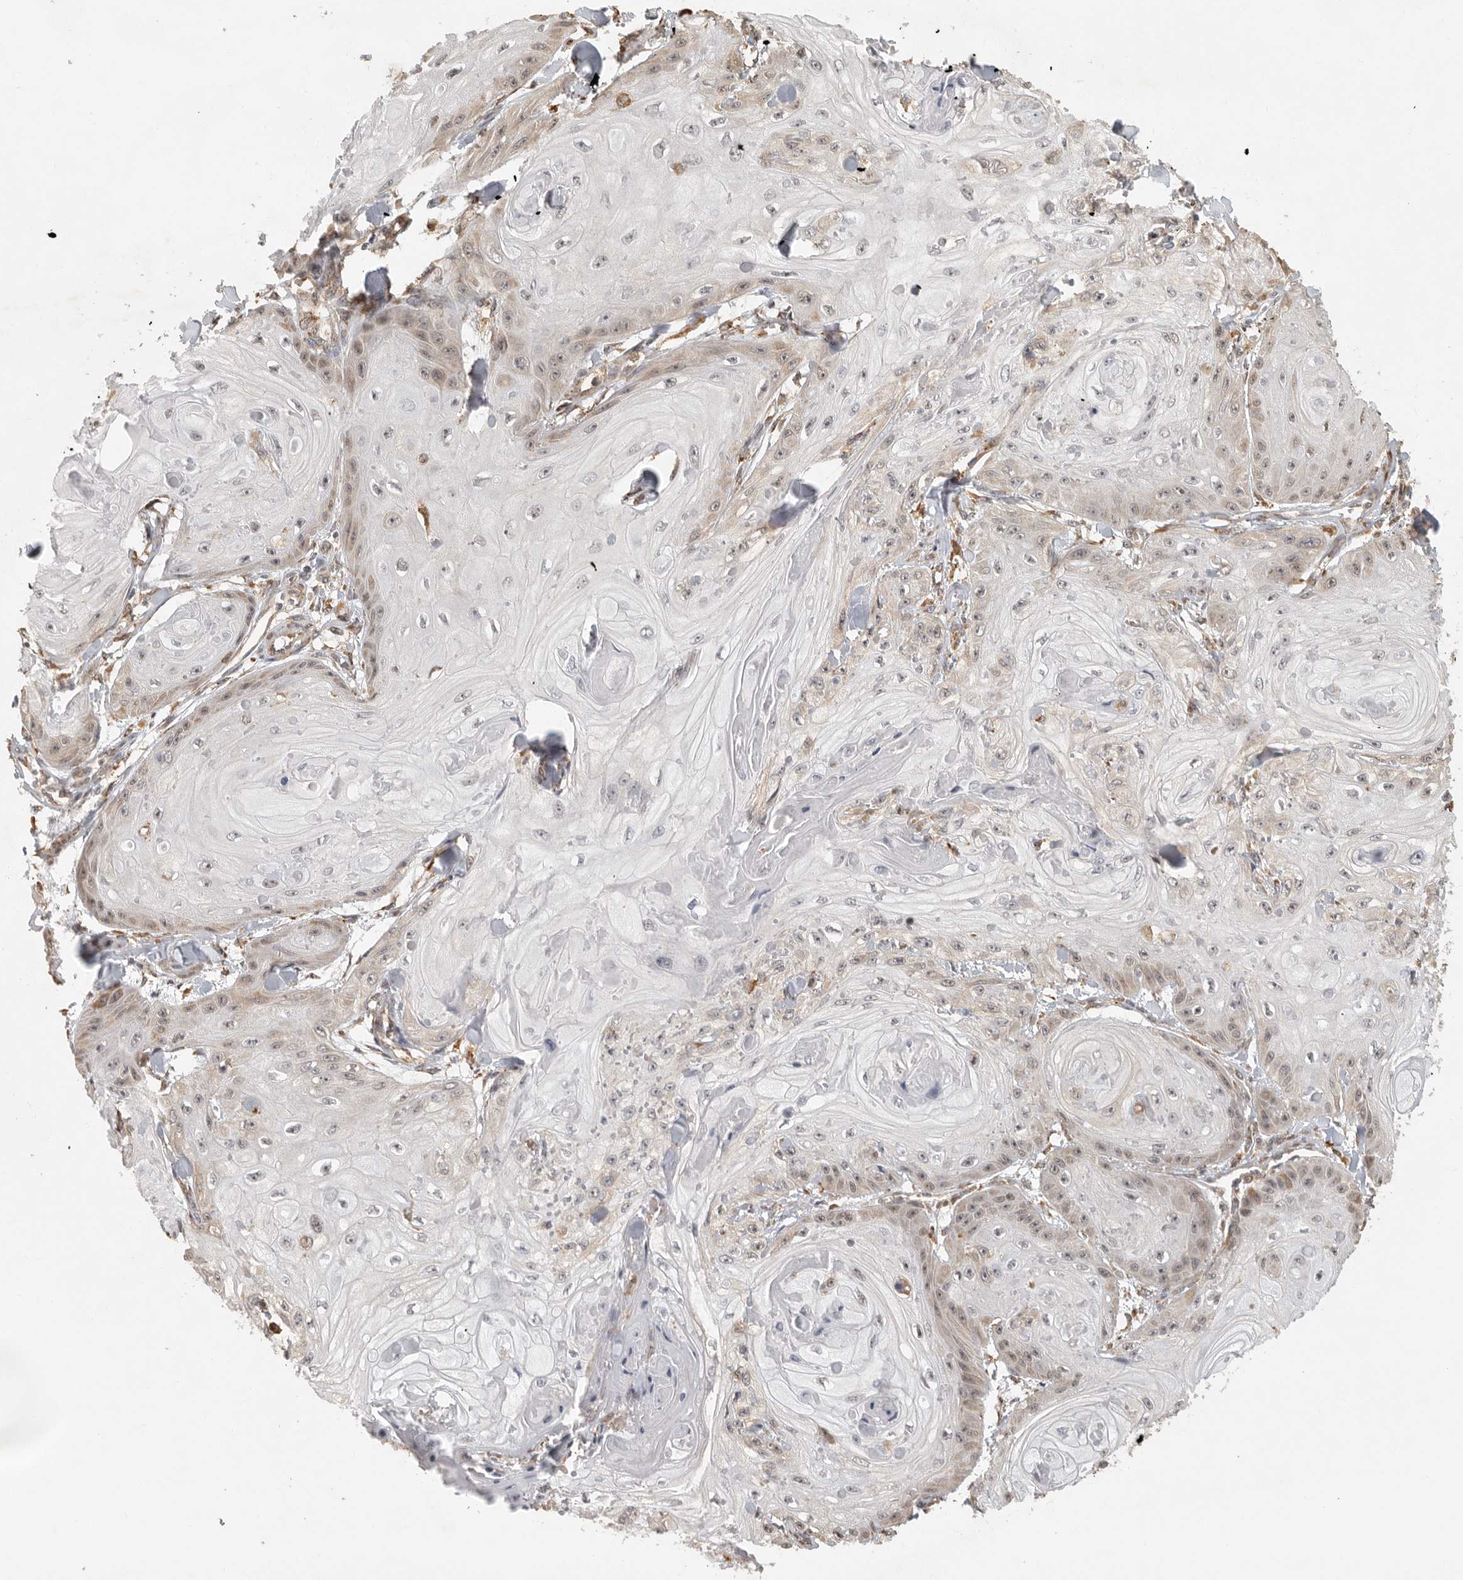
{"staining": {"intensity": "weak", "quantity": "<25%", "location": "cytoplasmic/membranous,nuclear"}, "tissue": "skin cancer", "cell_type": "Tumor cells", "image_type": "cancer", "snomed": [{"axis": "morphology", "description": "Squamous cell carcinoma, NOS"}, {"axis": "topography", "description": "Skin"}], "caption": "This is a histopathology image of immunohistochemistry (IHC) staining of squamous cell carcinoma (skin), which shows no staining in tumor cells. (DAB (3,3'-diaminobenzidine) IHC visualized using brightfield microscopy, high magnification).", "gene": "ZNF83", "patient": {"sex": "male", "age": 74}}